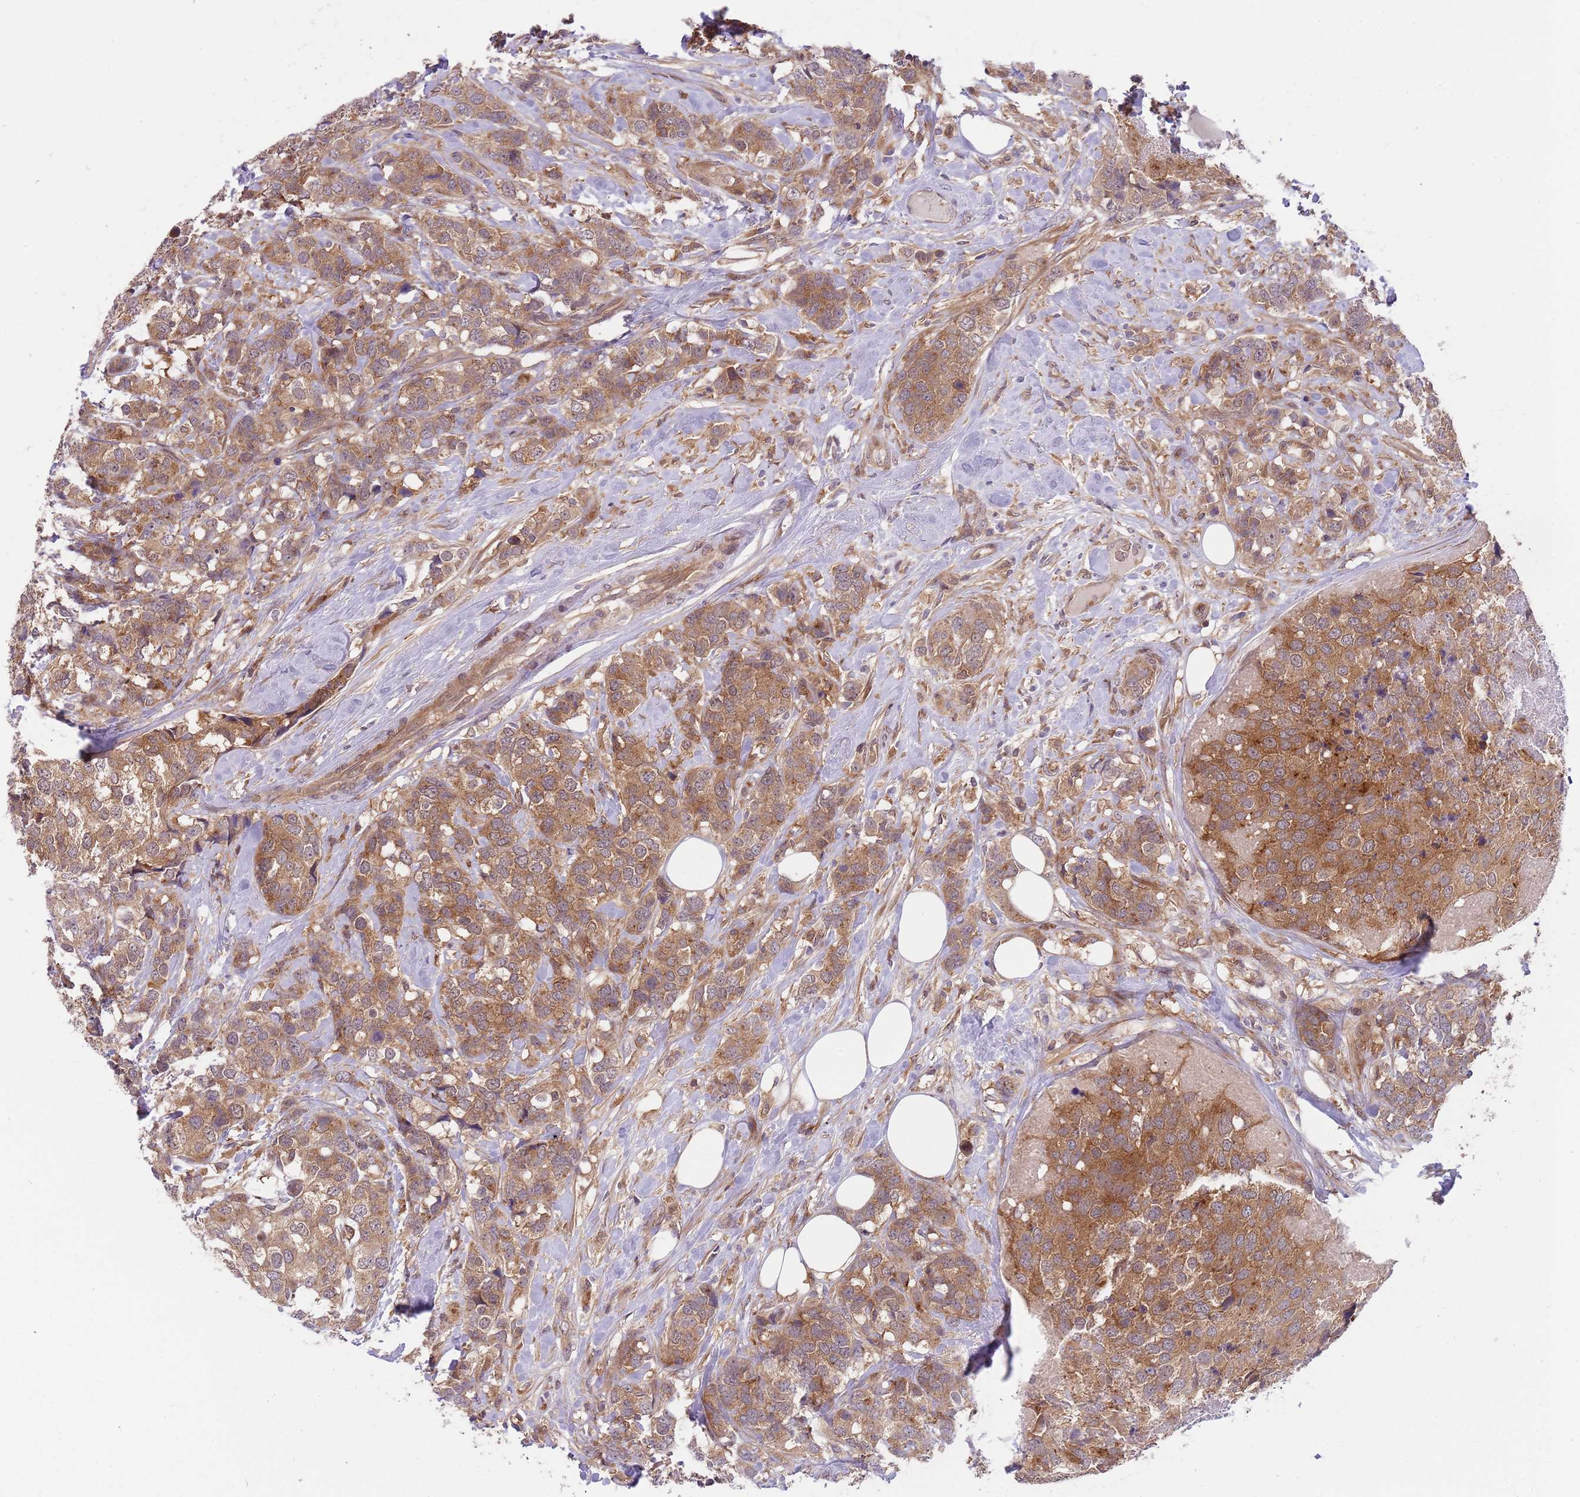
{"staining": {"intensity": "moderate", "quantity": ">75%", "location": "cytoplasmic/membranous"}, "tissue": "breast cancer", "cell_type": "Tumor cells", "image_type": "cancer", "snomed": [{"axis": "morphology", "description": "Lobular carcinoma"}, {"axis": "topography", "description": "Breast"}], "caption": "This histopathology image shows immunohistochemistry (IHC) staining of human breast cancer (lobular carcinoma), with medium moderate cytoplasmic/membranous expression in about >75% of tumor cells.", "gene": "GGA1", "patient": {"sex": "female", "age": 59}}